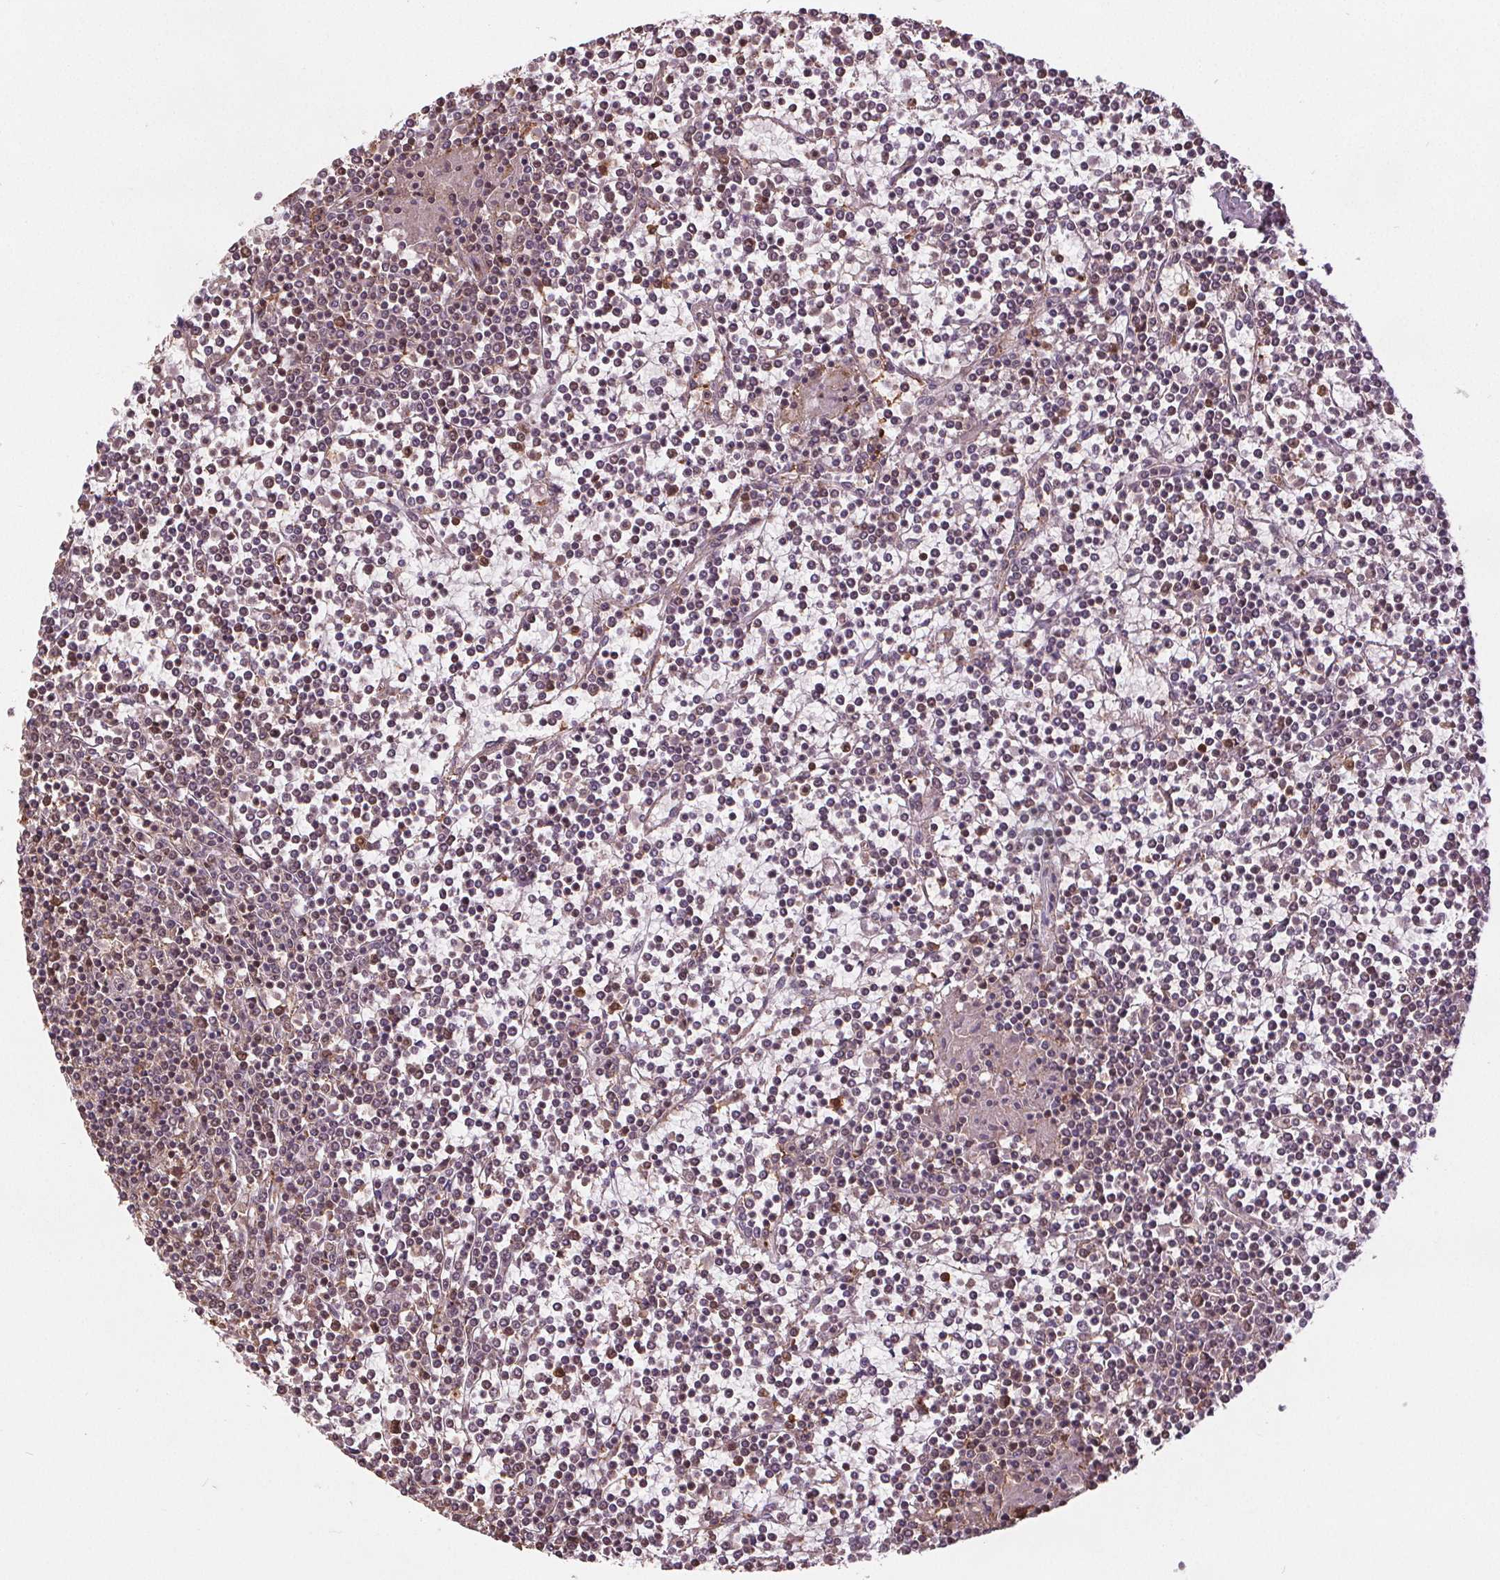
{"staining": {"intensity": "moderate", "quantity": "<25%", "location": "nuclear"}, "tissue": "lymphoma", "cell_type": "Tumor cells", "image_type": "cancer", "snomed": [{"axis": "morphology", "description": "Malignant lymphoma, non-Hodgkin's type, Low grade"}, {"axis": "topography", "description": "Spleen"}], "caption": "This photomicrograph shows IHC staining of low-grade malignant lymphoma, non-Hodgkin's type, with low moderate nuclear staining in approximately <25% of tumor cells.", "gene": "ENO1", "patient": {"sex": "female", "age": 19}}